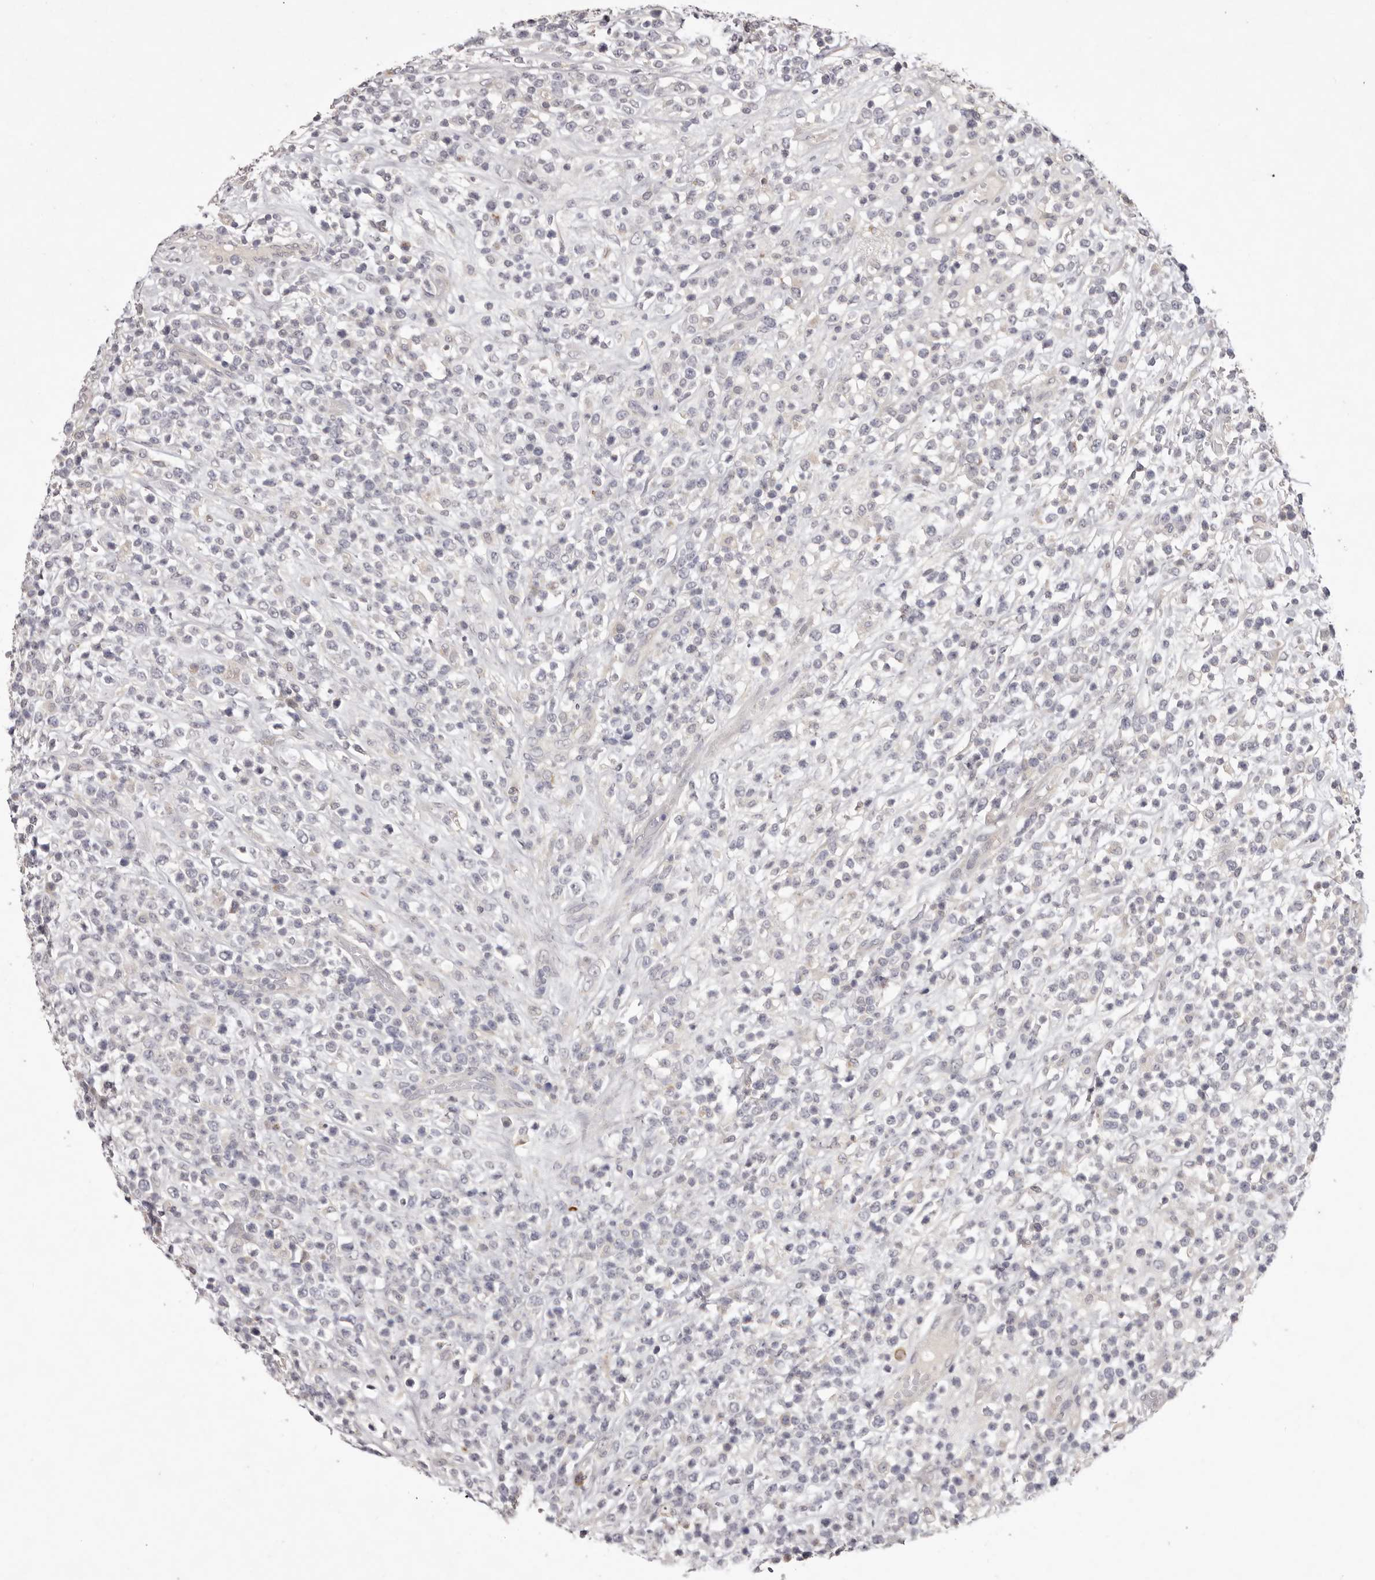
{"staining": {"intensity": "negative", "quantity": "none", "location": "none"}, "tissue": "lymphoma", "cell_type": "Tumor cells", "image_type": "cancer", "snomed": [{"axis": "morphology", "description": "Malignant lymphoma, non-Hodgkin's type, High grade"}, {"axis": "topography", "description": "Colon"}], "caption": "This is an immunohistochemistry (IHC) photomicrograph of human lymphoma. There is no staining in tumor cells.", "gene": "GARNL3", "patient": {"sex": "female", "age": 53}}